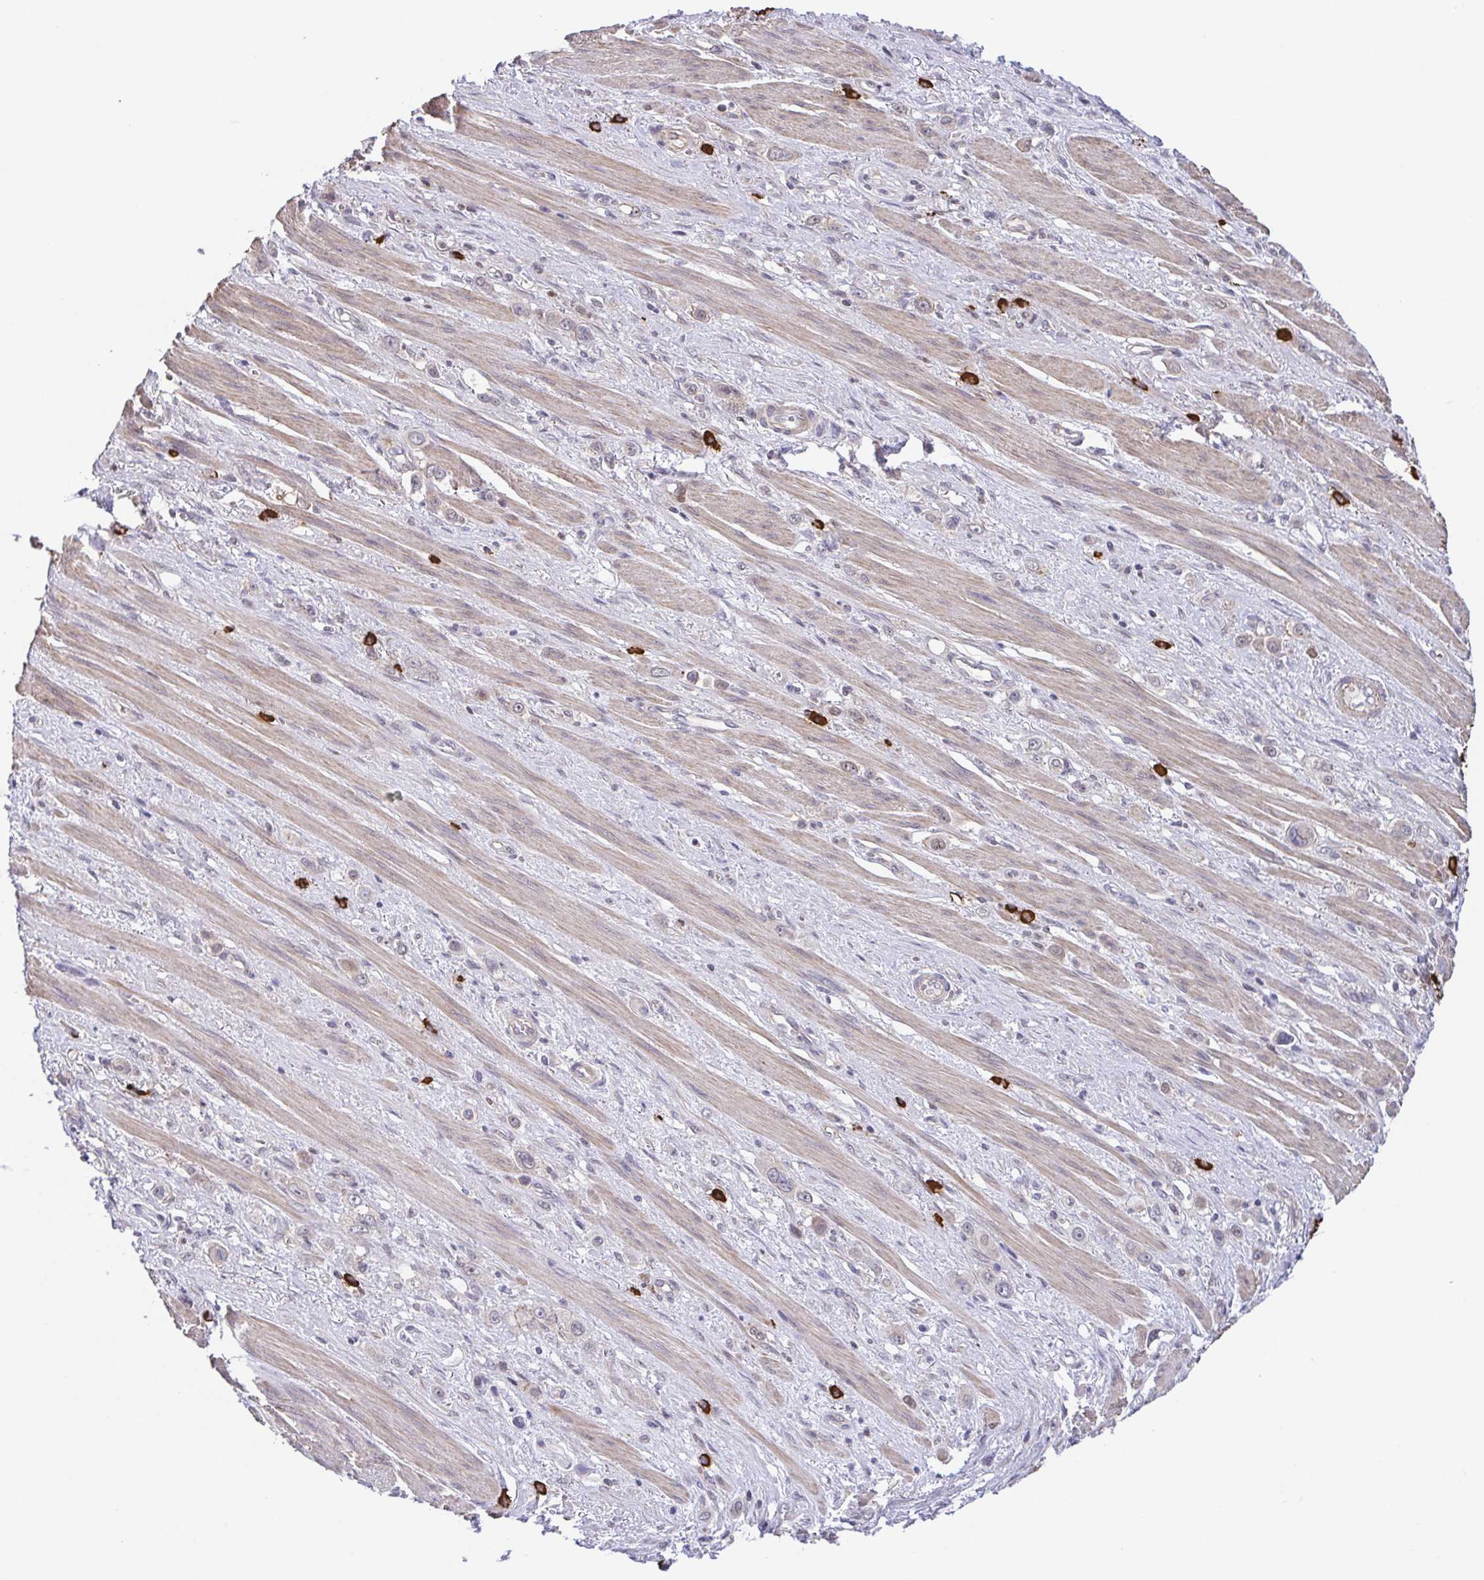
{"staining": {"intensity": "negative", "quantity": "none", "location": "none"}, "tissue": "stomach cancer", "cell_type": "Tumor cells", "image_type": "cancer", "snomed": [{"axis": "morphology", "description": "Adenocarcinoma, NOS"}, {"axis": "topography", "description": "Stomach, upper"}], "caption": "Immunohistochemistry (IHC) photomicrograph of human stomach cancer stained for a protein (brown), which exhibits no staining in tumor cells.", "gene": "PREPL", "patient": {"sex": "male", "age": 75}}